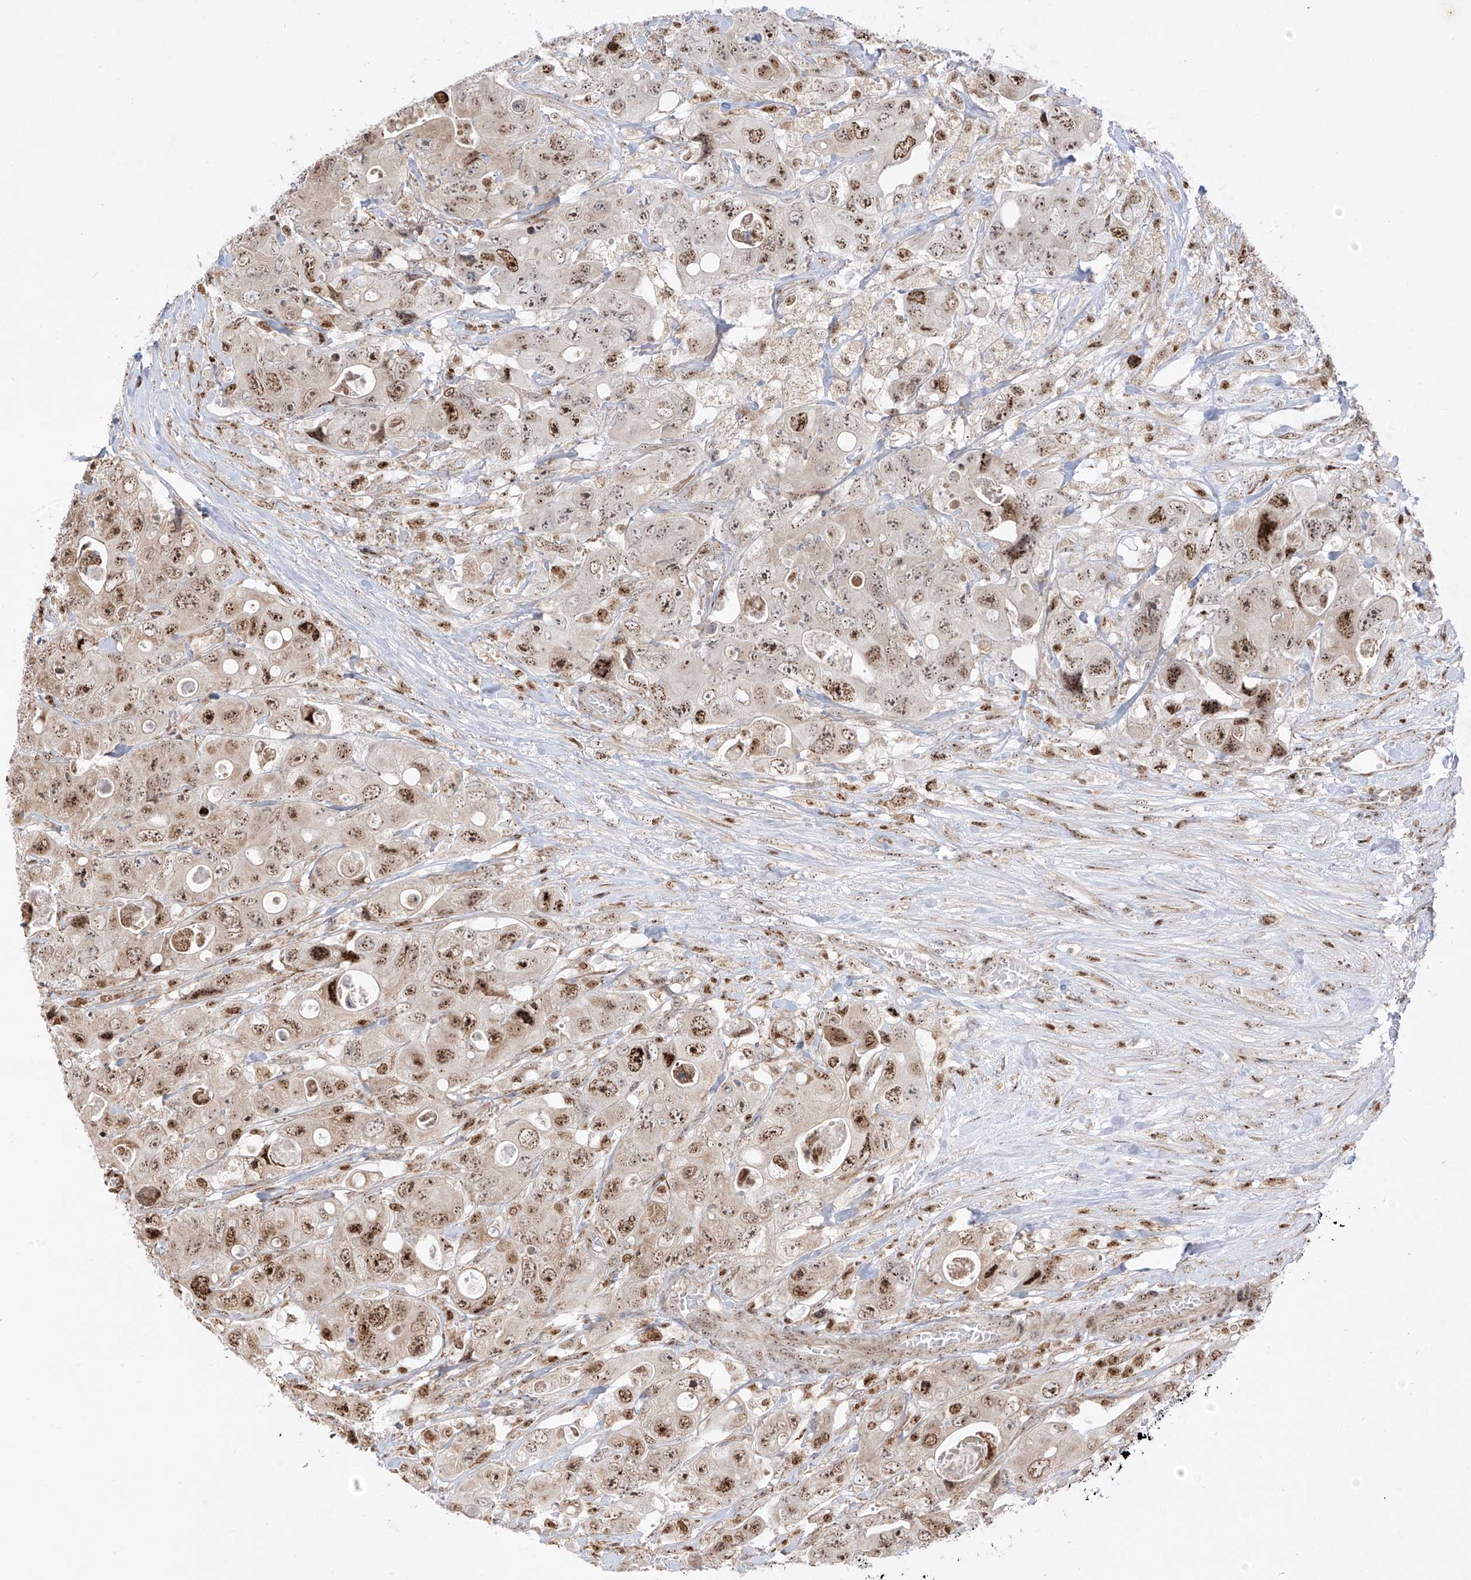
{"staining": {"intensity": "moderate", "quantity": ">75%", "location": "nuclear"}, "tissue": "colorectal cancer", "cell_type": "Tumor cells", "image_type": "cancer", "snomed": [{"axis": "morphology", "description": "Adenocarcinoma, NOS"}, {"axis": "topography", "description": "Colon"}], "caption": "Colorectal cancer (adenocarcinoma) stained for a protein shows moderate nuclear positivity in tumor cells.", "gene": "ZBTB8A", "patient": {"sex": "female", "age": 46}}